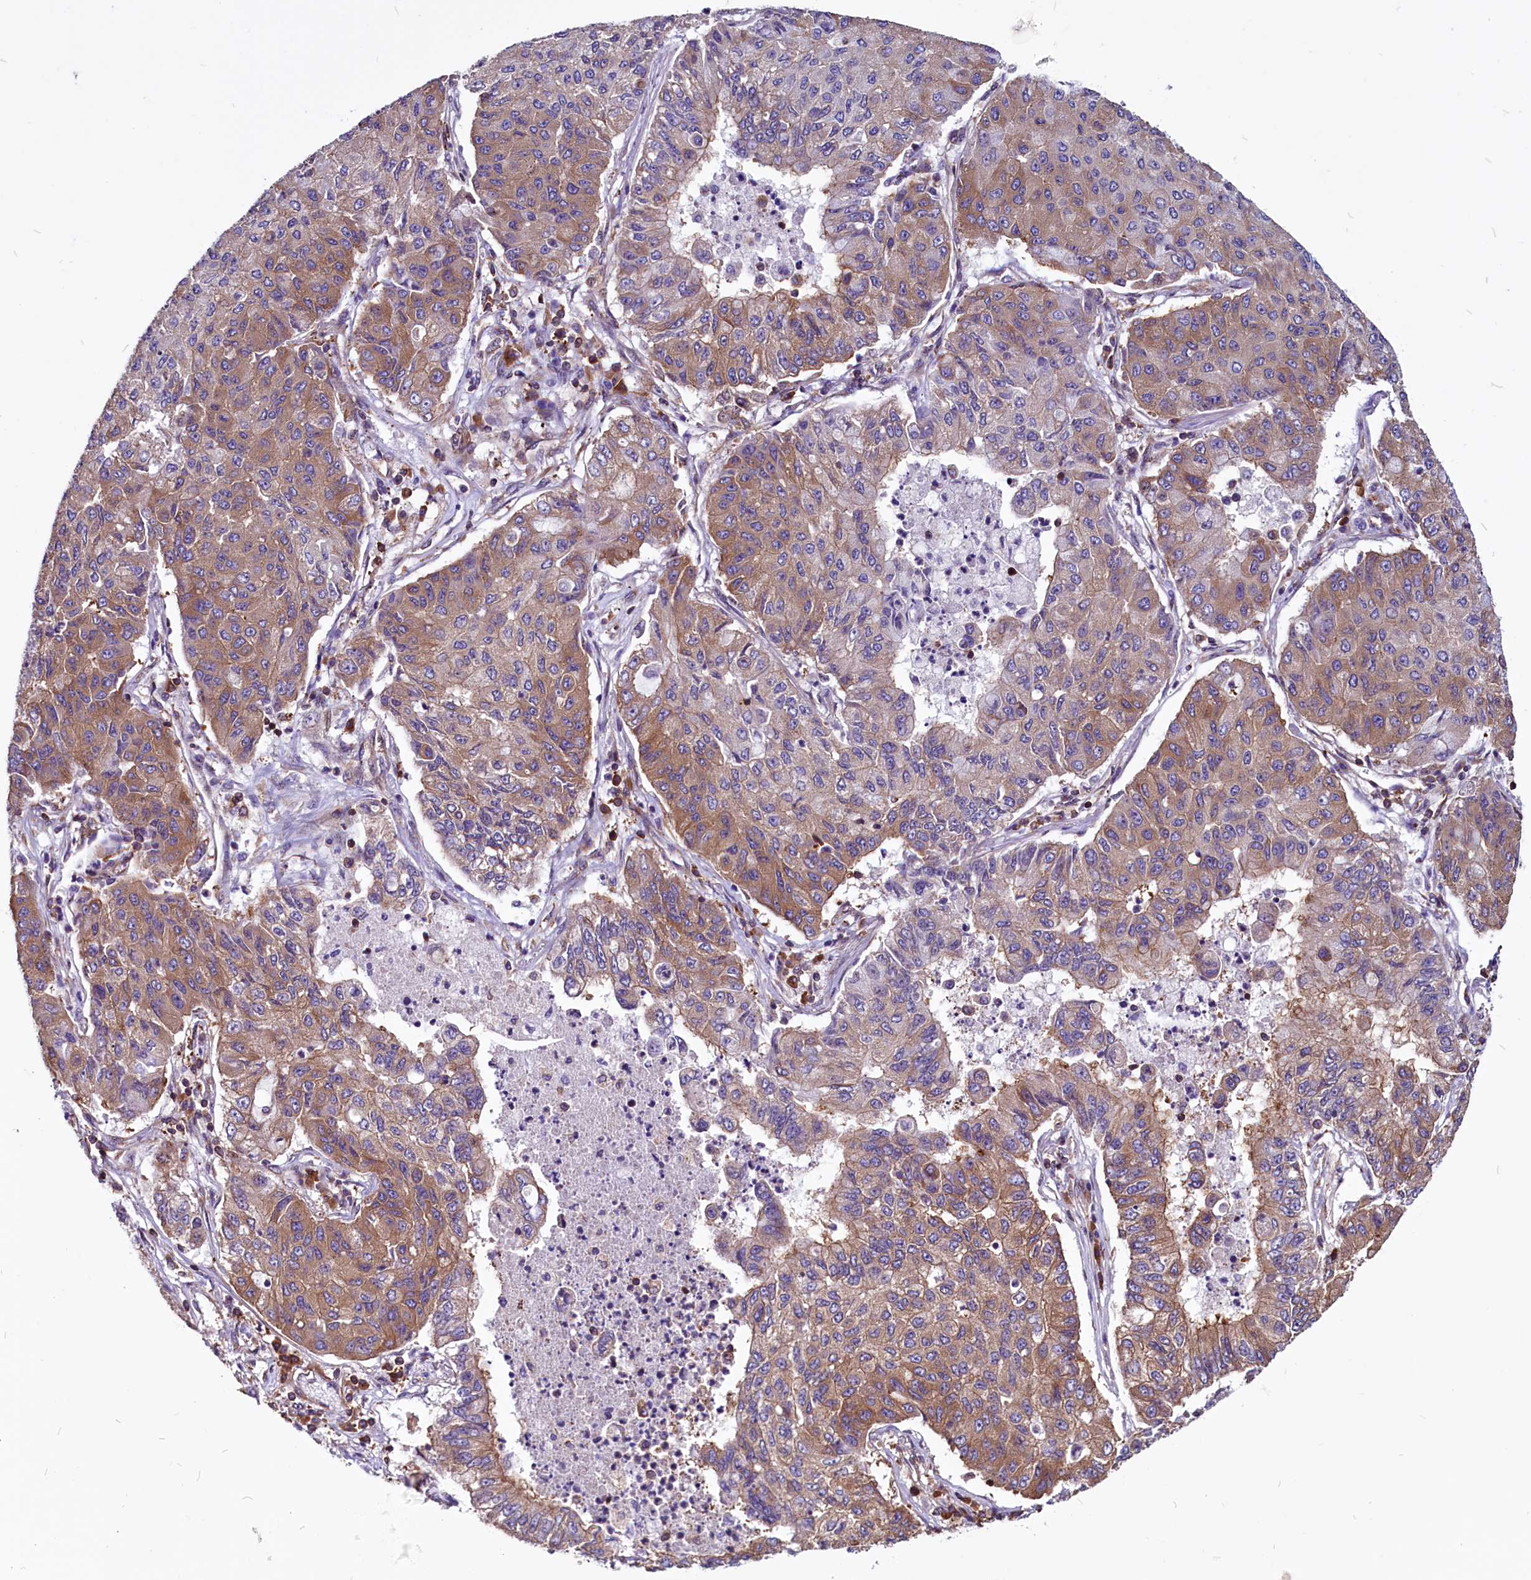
{"staining": {"intensity": "moderate", "quantity": ">75%", "location": "cytoplasmic/membranous"}, "tissue": "lung cancer", "cell_type": "Tumor cells", "image_type": "cancer", "snomed": [{"axis": "morphology", "description": "Squamous cell carcinoma, NOS"}, {"axis": "topography", "description": "Lung"}], "caption": "Approximately >75% of tumor cells in human lung cancer reveal moderate cytoplasmic/membranous protein staining as visualized by brown immunohistochemical staining.", "gene": "EIF3G", "patient": {"sex": "male", "age": 74}}